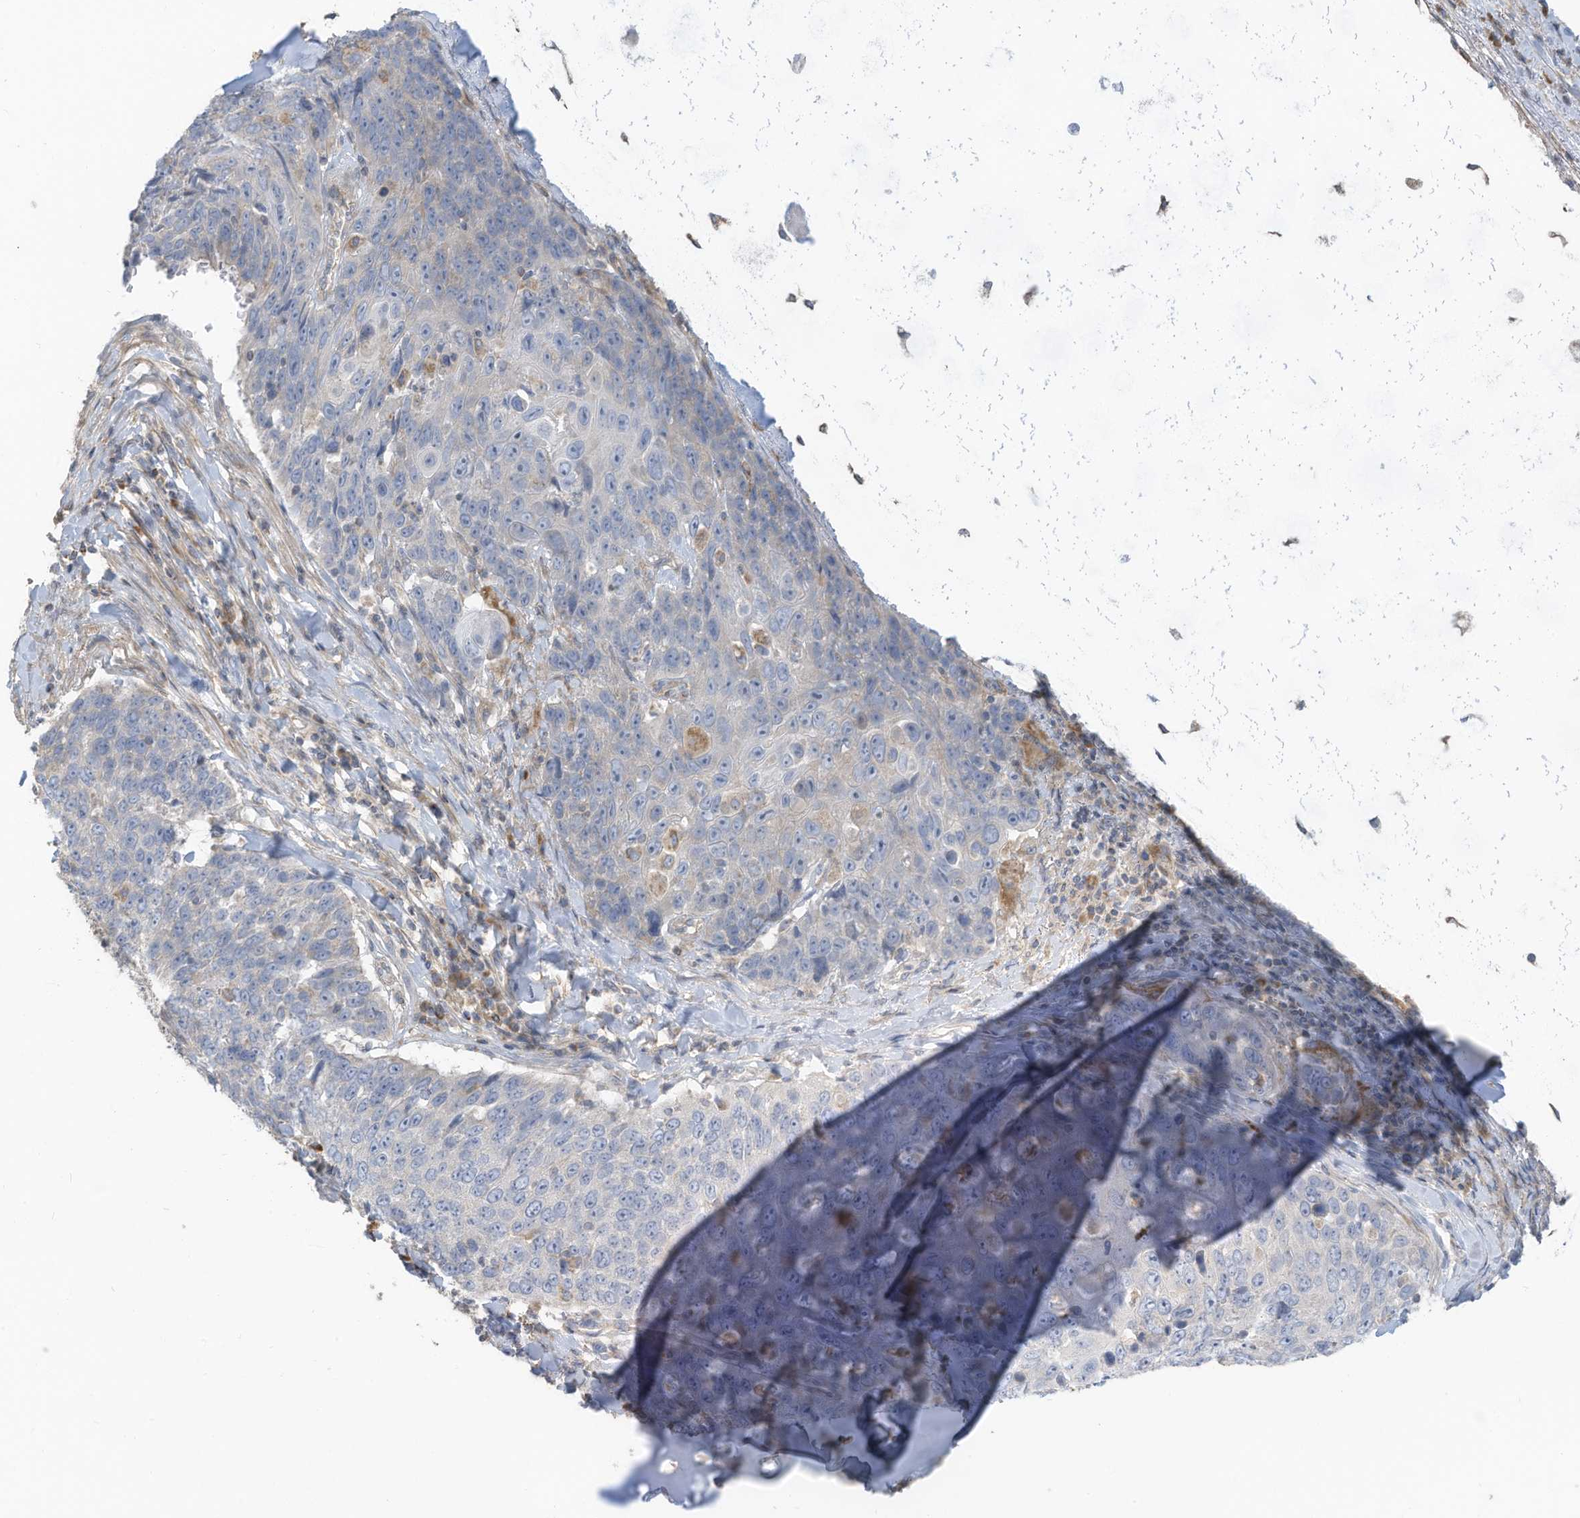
{"staining": {"intensity": "negative", "quantity": "none", "location": "none"}, "tissue": "lung cancer", "cell_type": "Tumor cells", "image_type": "cancer", "snomed": [{"axis": "morphology", "description": "Squamous cell carcinoma, NOS"}, {"axis": "topography", "description": "Lung"}], "caption": "Photomicrograph shows no significant protein expression in tumor cells of lung cancer.", "gene": "GTPBP2", "patient": {"sex": "male", "age": 66}}